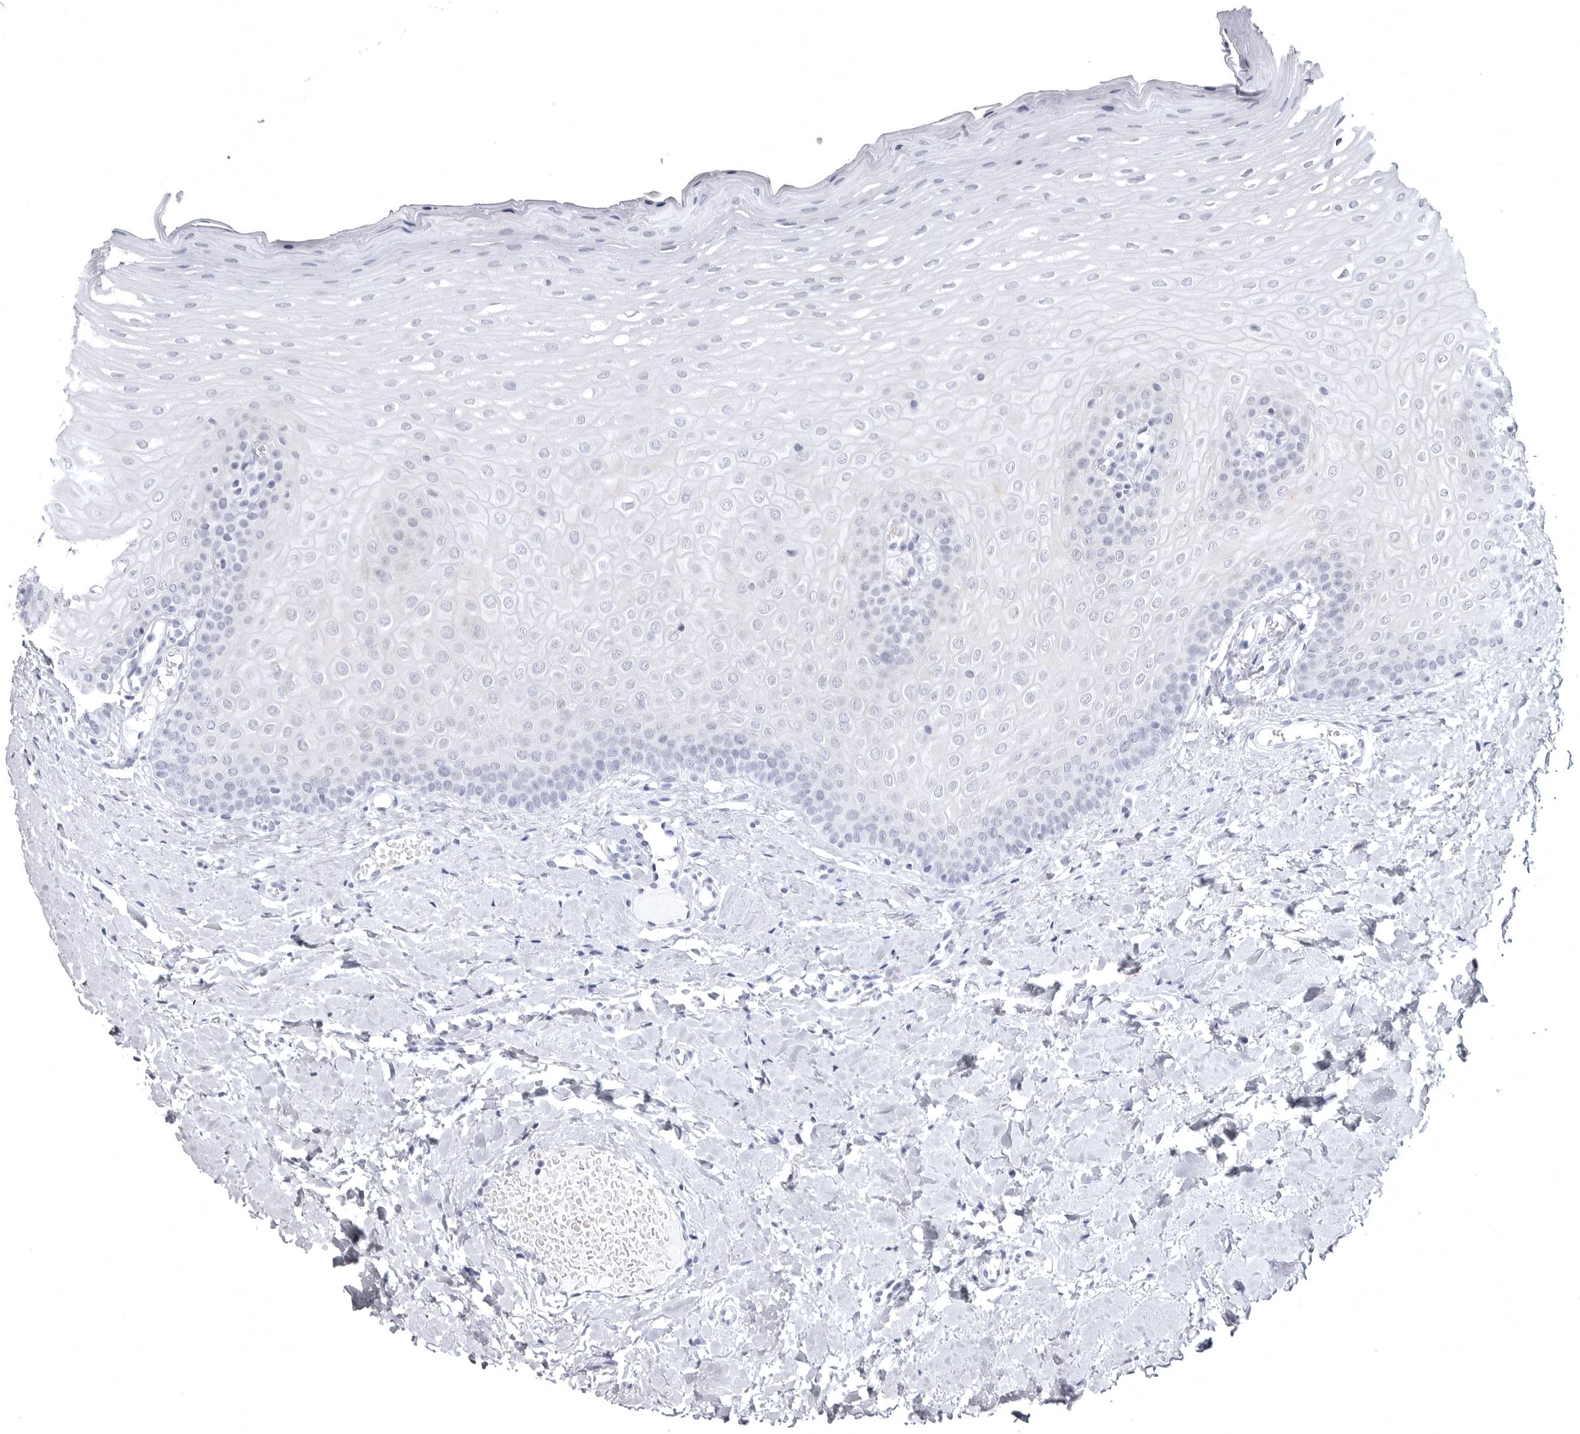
{"staining": {"intensity": "negative", "quantity": "none", "location": "none"}, "tissue": "oral mucosa", "cell_type": "Squamous epithelial cells", "image_type": "normal", "snomed": [{"axis": "morphology", "description": "Normal tissue, NOS"}, {"axis": "topography", "description": "Oral tissue"}], "caption": "An image of oral mucosa stained for a protein reveals no brown staining in squamous epithelial cells.", "gene": "STAP2", "patient": {"sex": "female", "age": 39}}